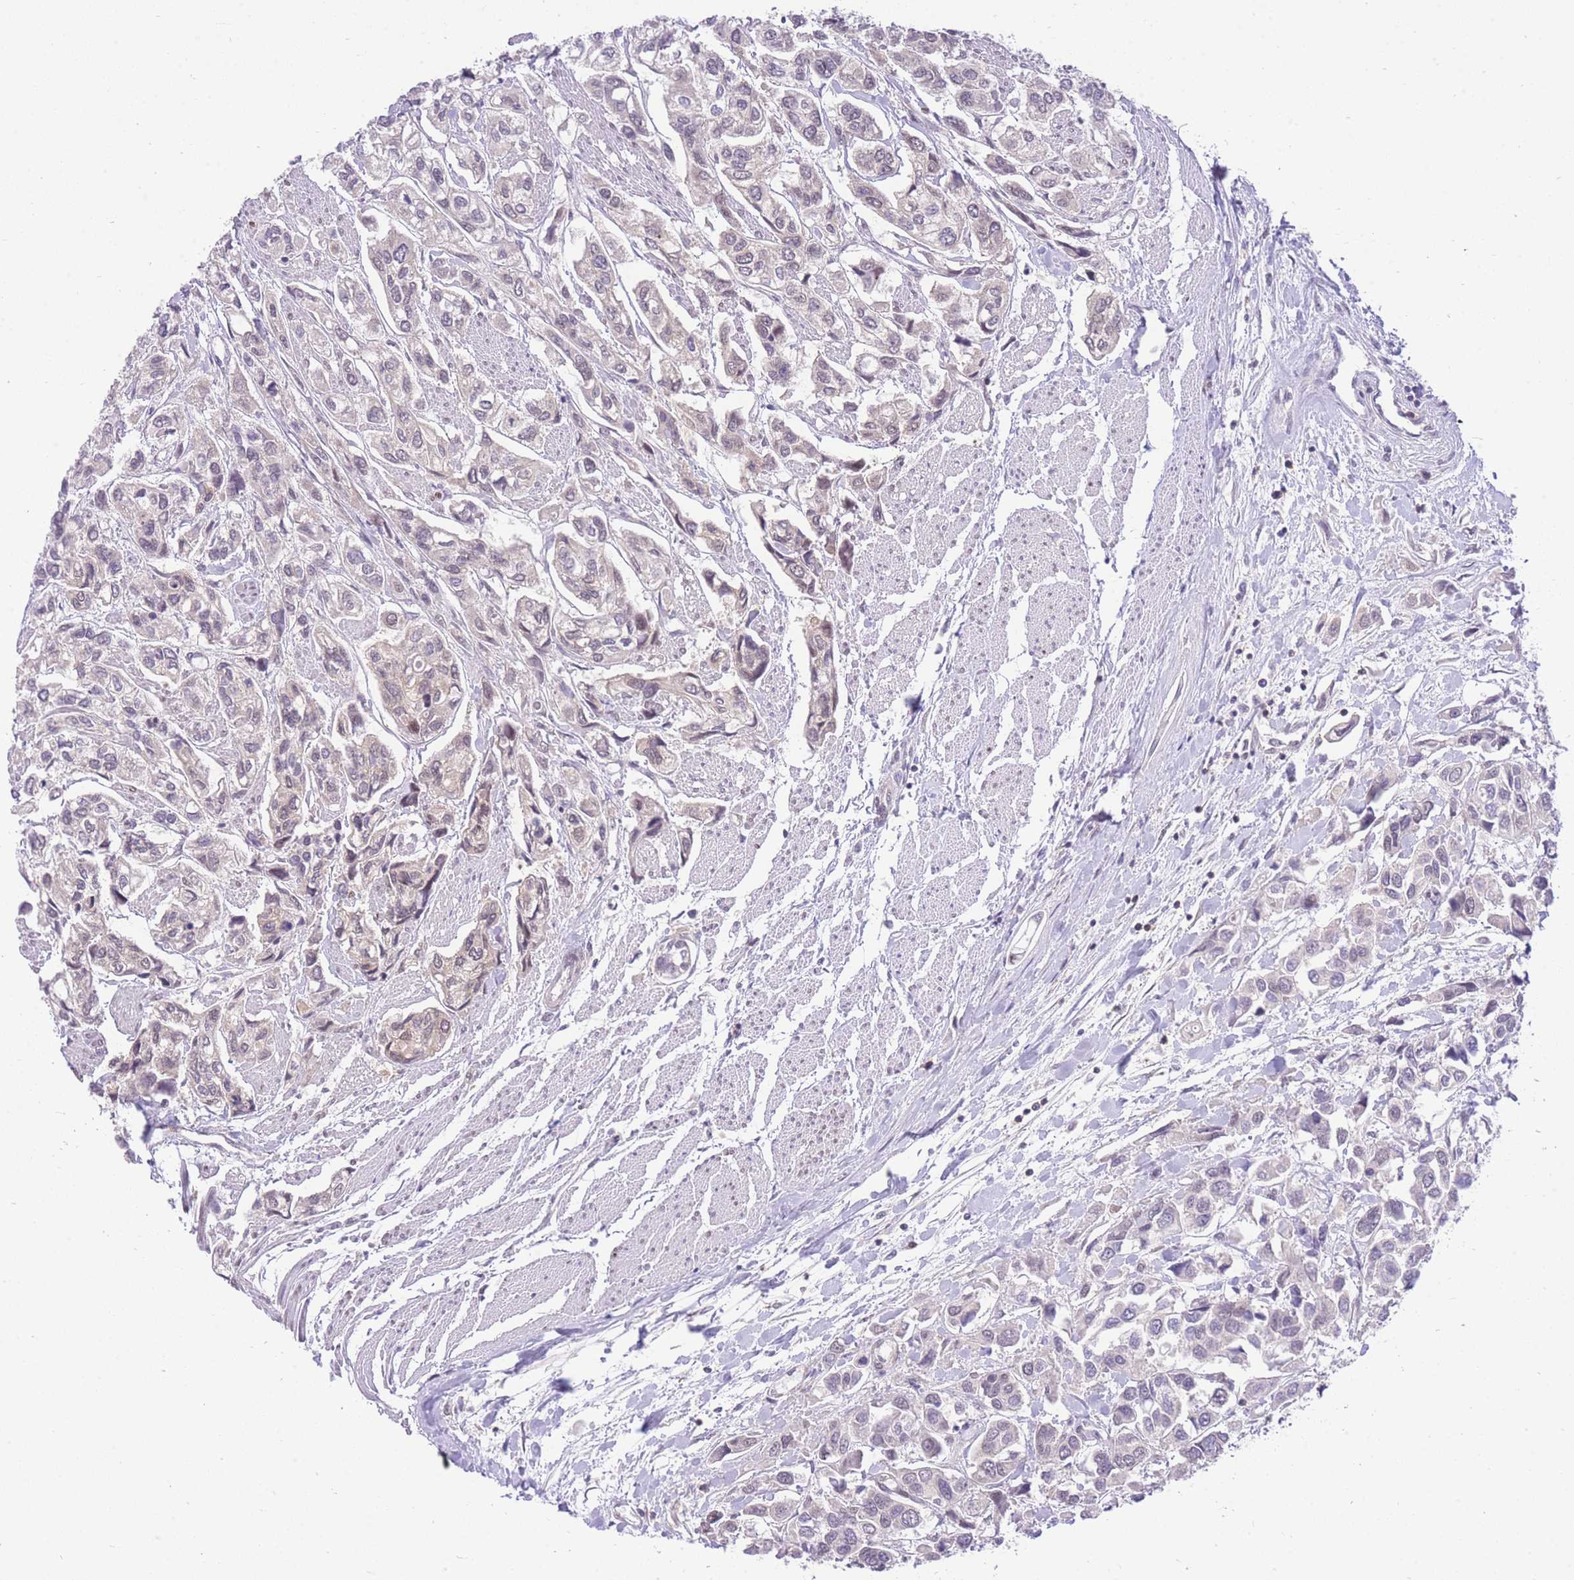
{"staining": {"intensity": "negative", "quantity": "none", "location": "none"}, "tissue": "urothelial cancer", "cell_type": "Tumor cells", "image_type": "cancer", "snomed": [{"axis": "morphology", "description": "Urothelial carcinoma, High grade"}, {"axis": "topography", "description": "Urinary bladder"}], "caption": "Protein analysis of urothelial carcinoma (high-grade) demonstrates no significant expression in tumor cells. The staining is performed using DAB brown chromogen with nuclei counter-stained in using hematoxylin.", "gene": "STK39", "patient": {"sex": "male", "age": 67}}